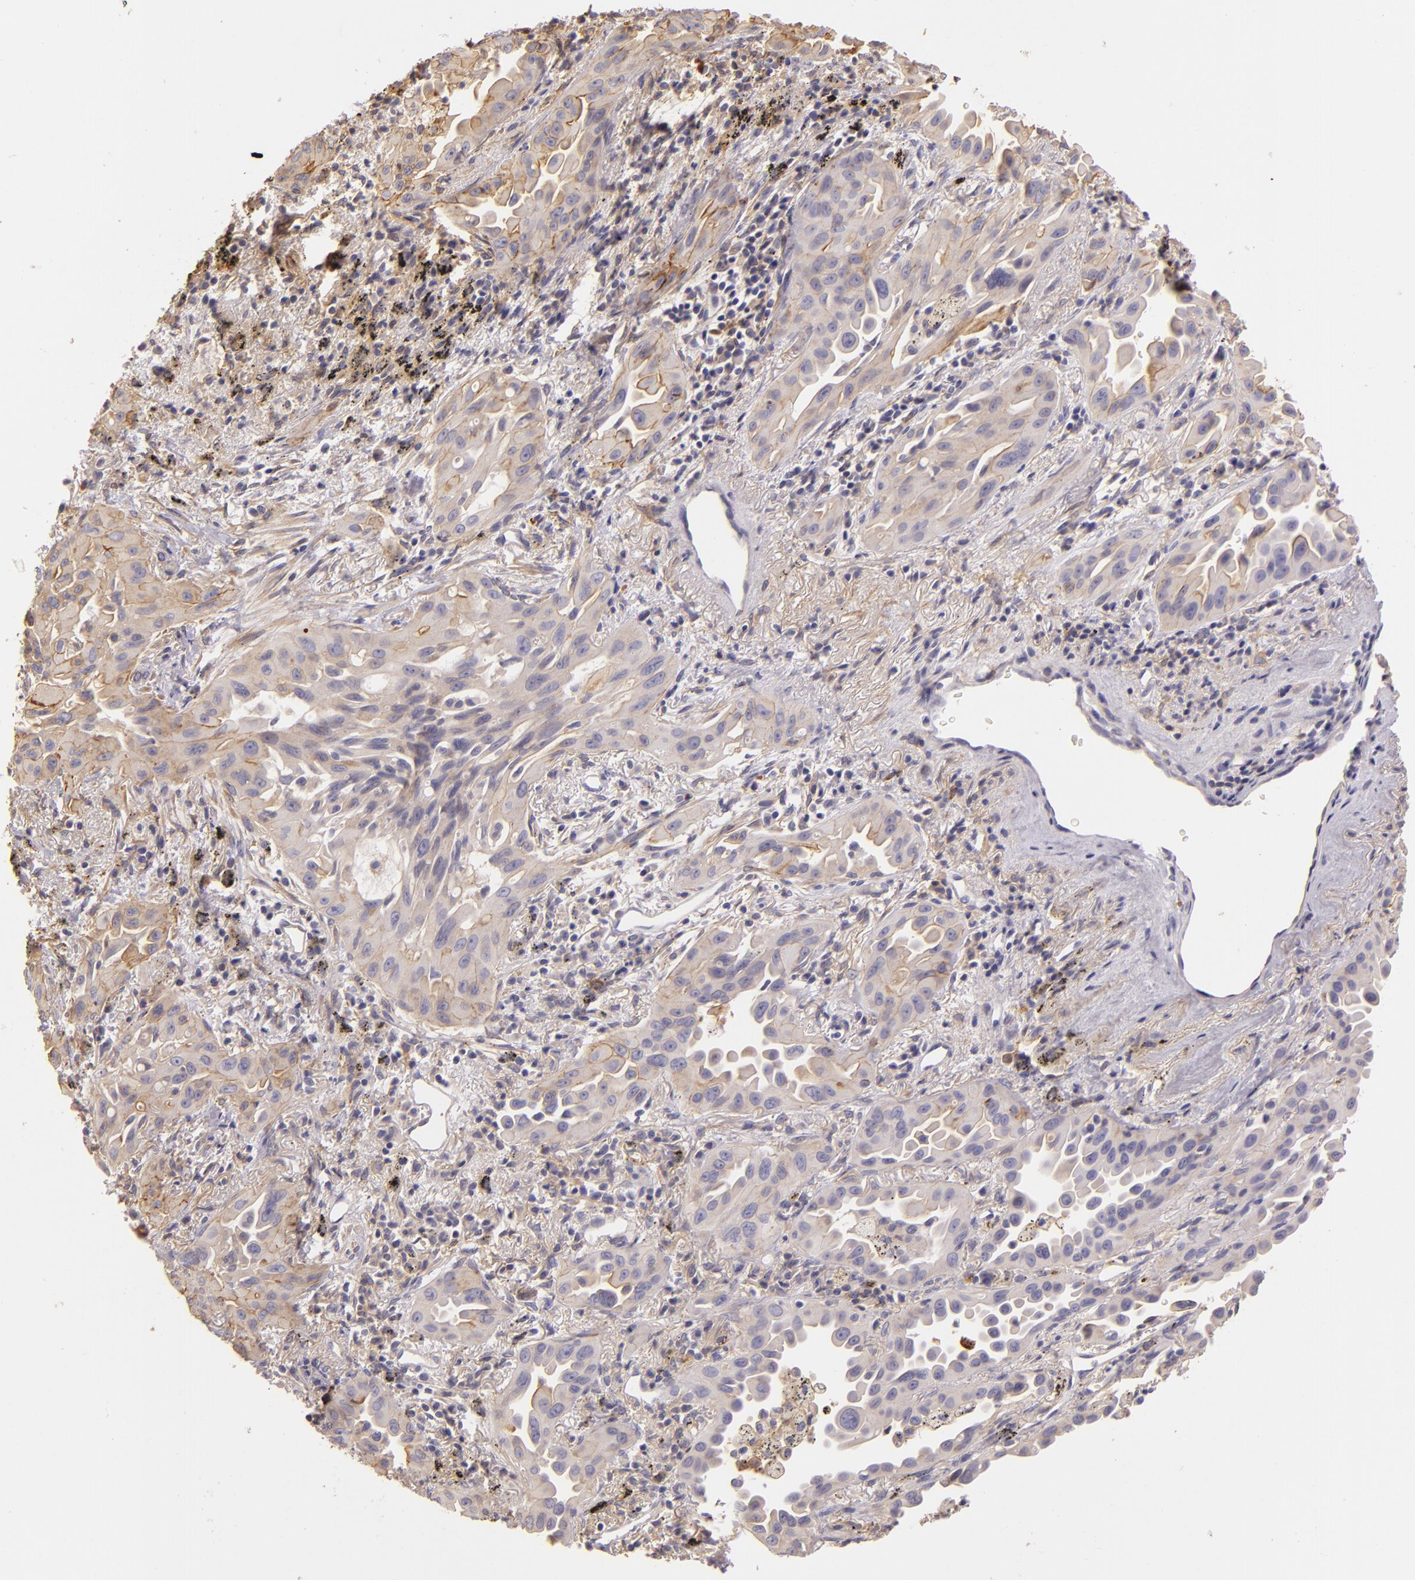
{"staining": {"intensity": "weak", "quantity": ">75%", "location": "cytoplasmic/membranous"}, "tissue": "lung cancer", "cell_type": "Tumor cells", "image_type": "cancer", "snomed": [{"axis": "morphology", "description": "Adenocarcinoma, NOS"}, {"axis": "topography", "description": "Lung"}], "caption": "An immunohistochemistry (IHC) image of neoplastic tissue is shown. Protein staining in brown labels weak cytoplasmic/membranous positivity in lung cancer within tumor cells.", "gene": "CTSF", "patient": {"sex": "male", "age": 68}}